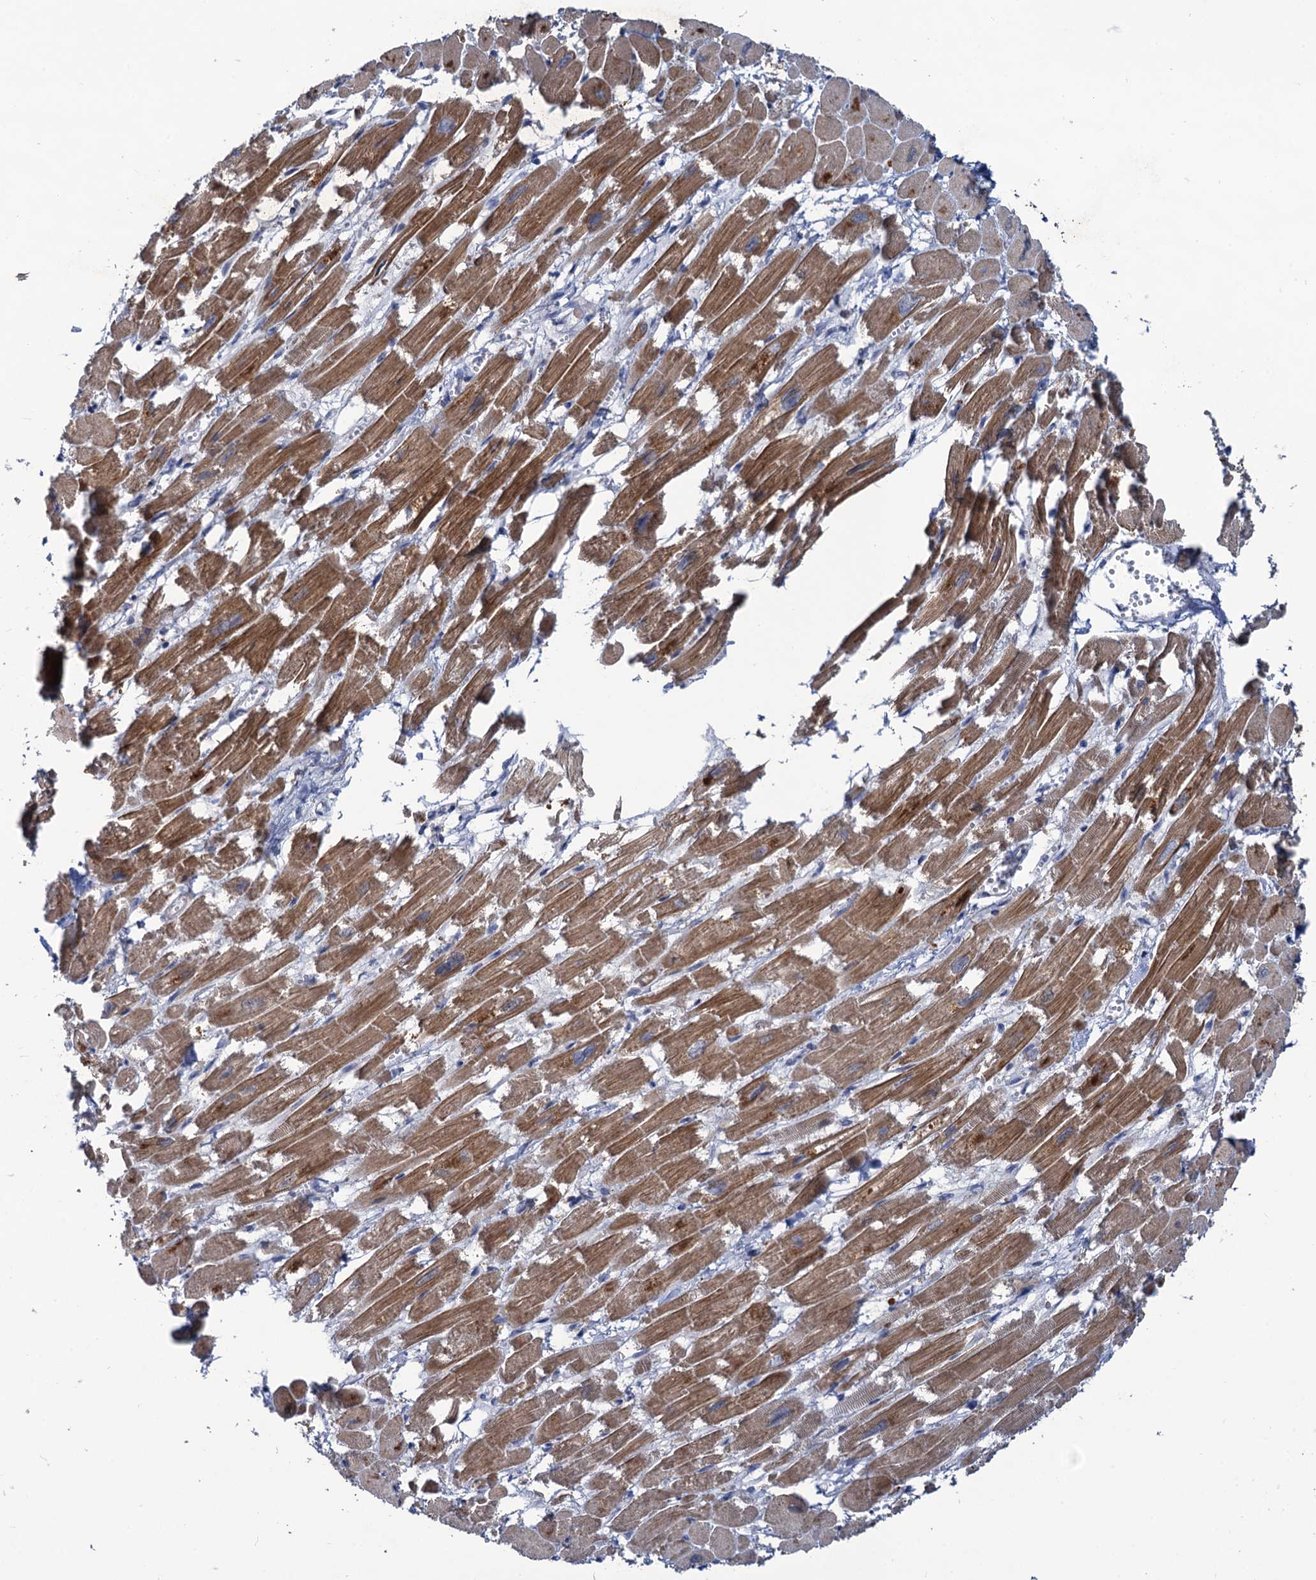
{"staining": {"intensity": "moderate", "quantity": ">75%", "location": "cytoplasmic/membranous"}, "tissue": "heart muscle", "cell_type": "Cardiomyocytes", "image_type": "normal", "snomed": [{"axis": "morphology", "description": "Normal tissue, NOS"}, {"axis": "topography", "description": "Heart"}], "caption": "Moderate cytoplasmic/membranous positivity is seen in approximately >75% of cardiomyocytes in benign heart muscle. The staining was performed using DAB (3,3'-diaminobenzidine) to visualize the protein expression in brown, while the nuclei were stained in blue with hematoxylin (Magnification: 20x).", "gene": "ANKS3", "patient": {"sex": "male", "age": 54}}